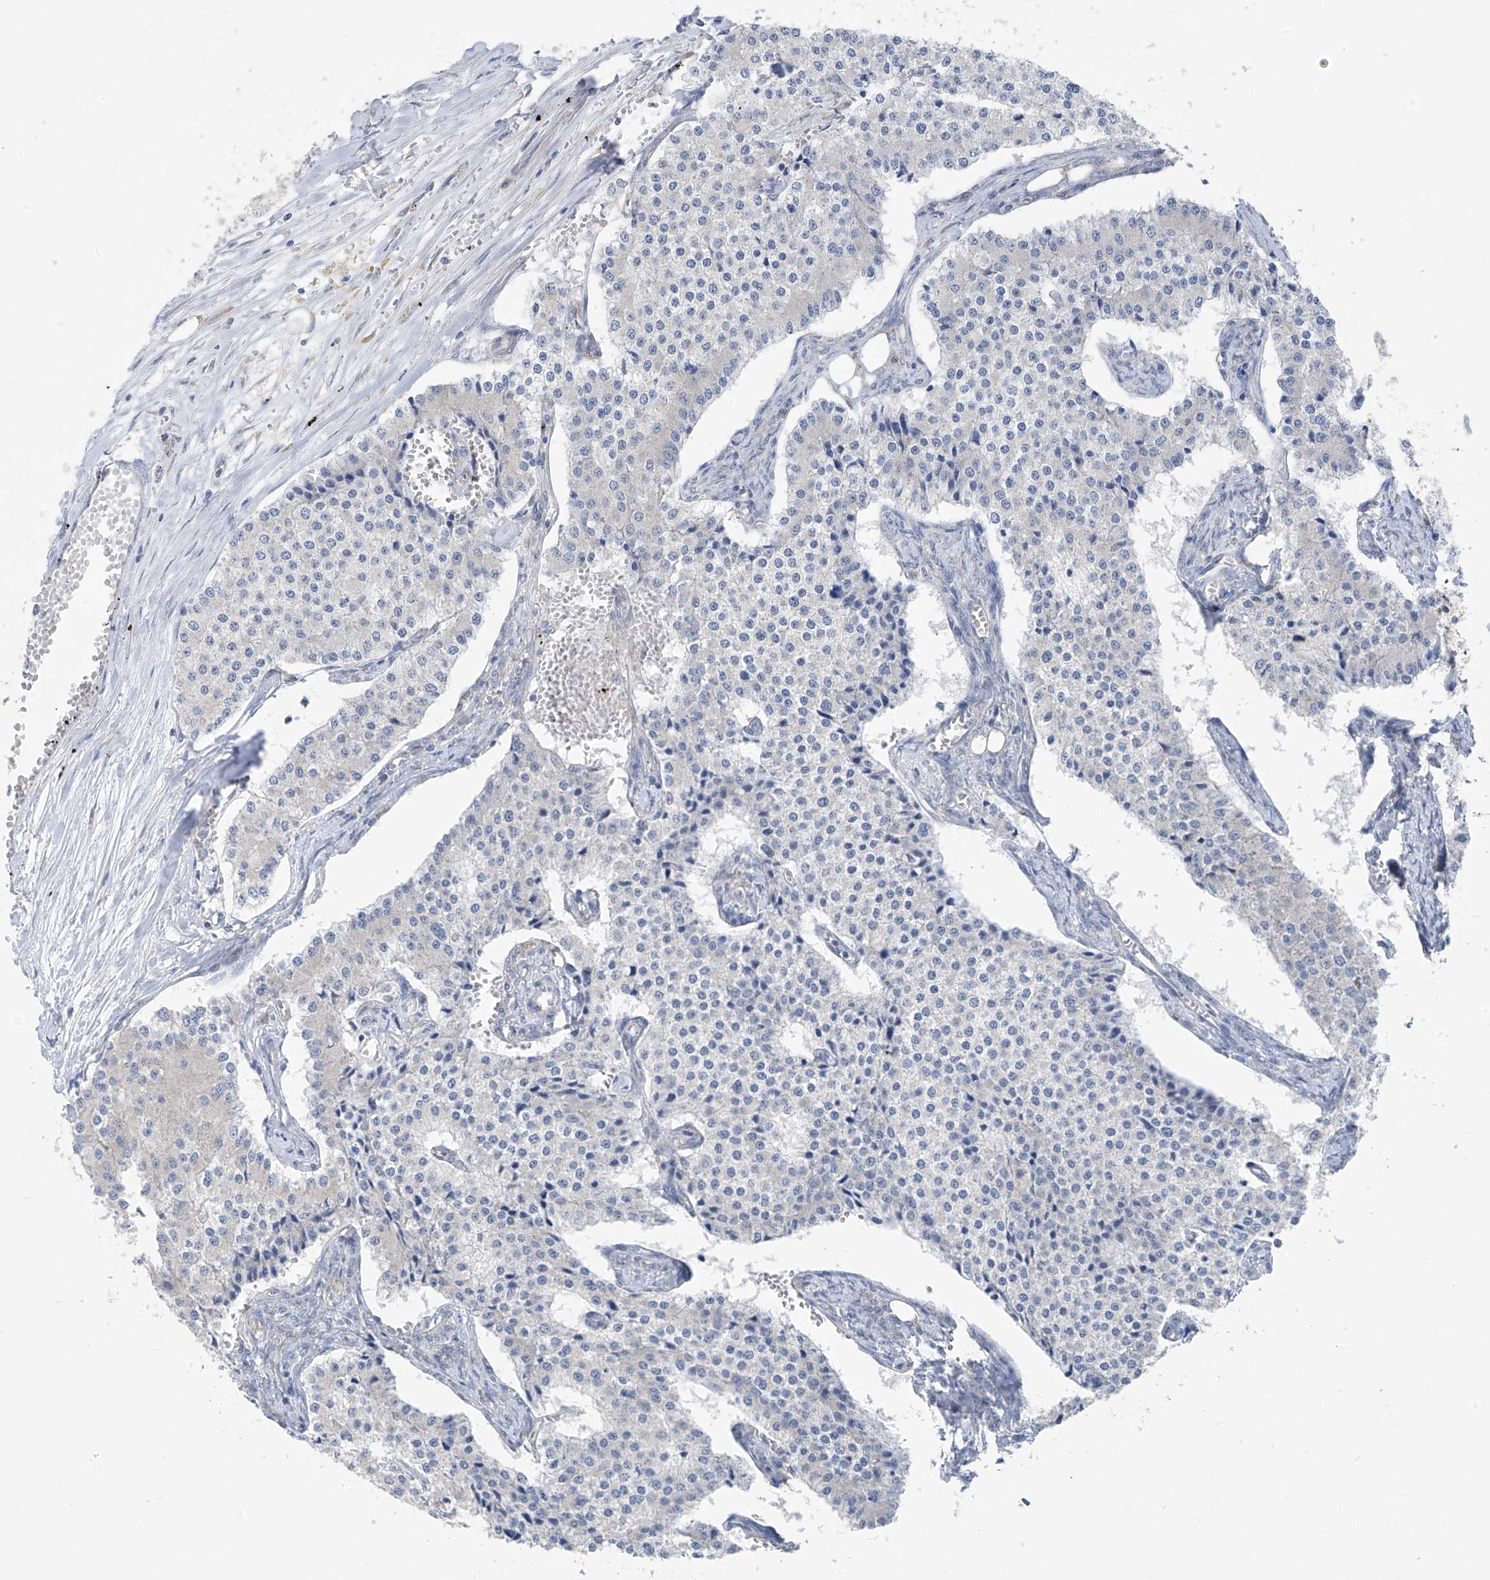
{"staining": {"intensity": "negative", "quantity": "none", "location": "none"}, "tissue": "carcinoid", "cell_type": "Tumor cells", "image_type": "cancer", "snomed": [{"axis": "morphology", "description": "Carcinoid, malignant, NOS"}, {"axis": "topography", "description": "Colon"}], "caption": "A high-resolution micrograph shows immunohistochemistry (IHC) staining of carcinoid, which demonstrates no significant positivity in tumor cells.", "gene": "RPL4", "patient": {"sex": "female", "age": 52}}